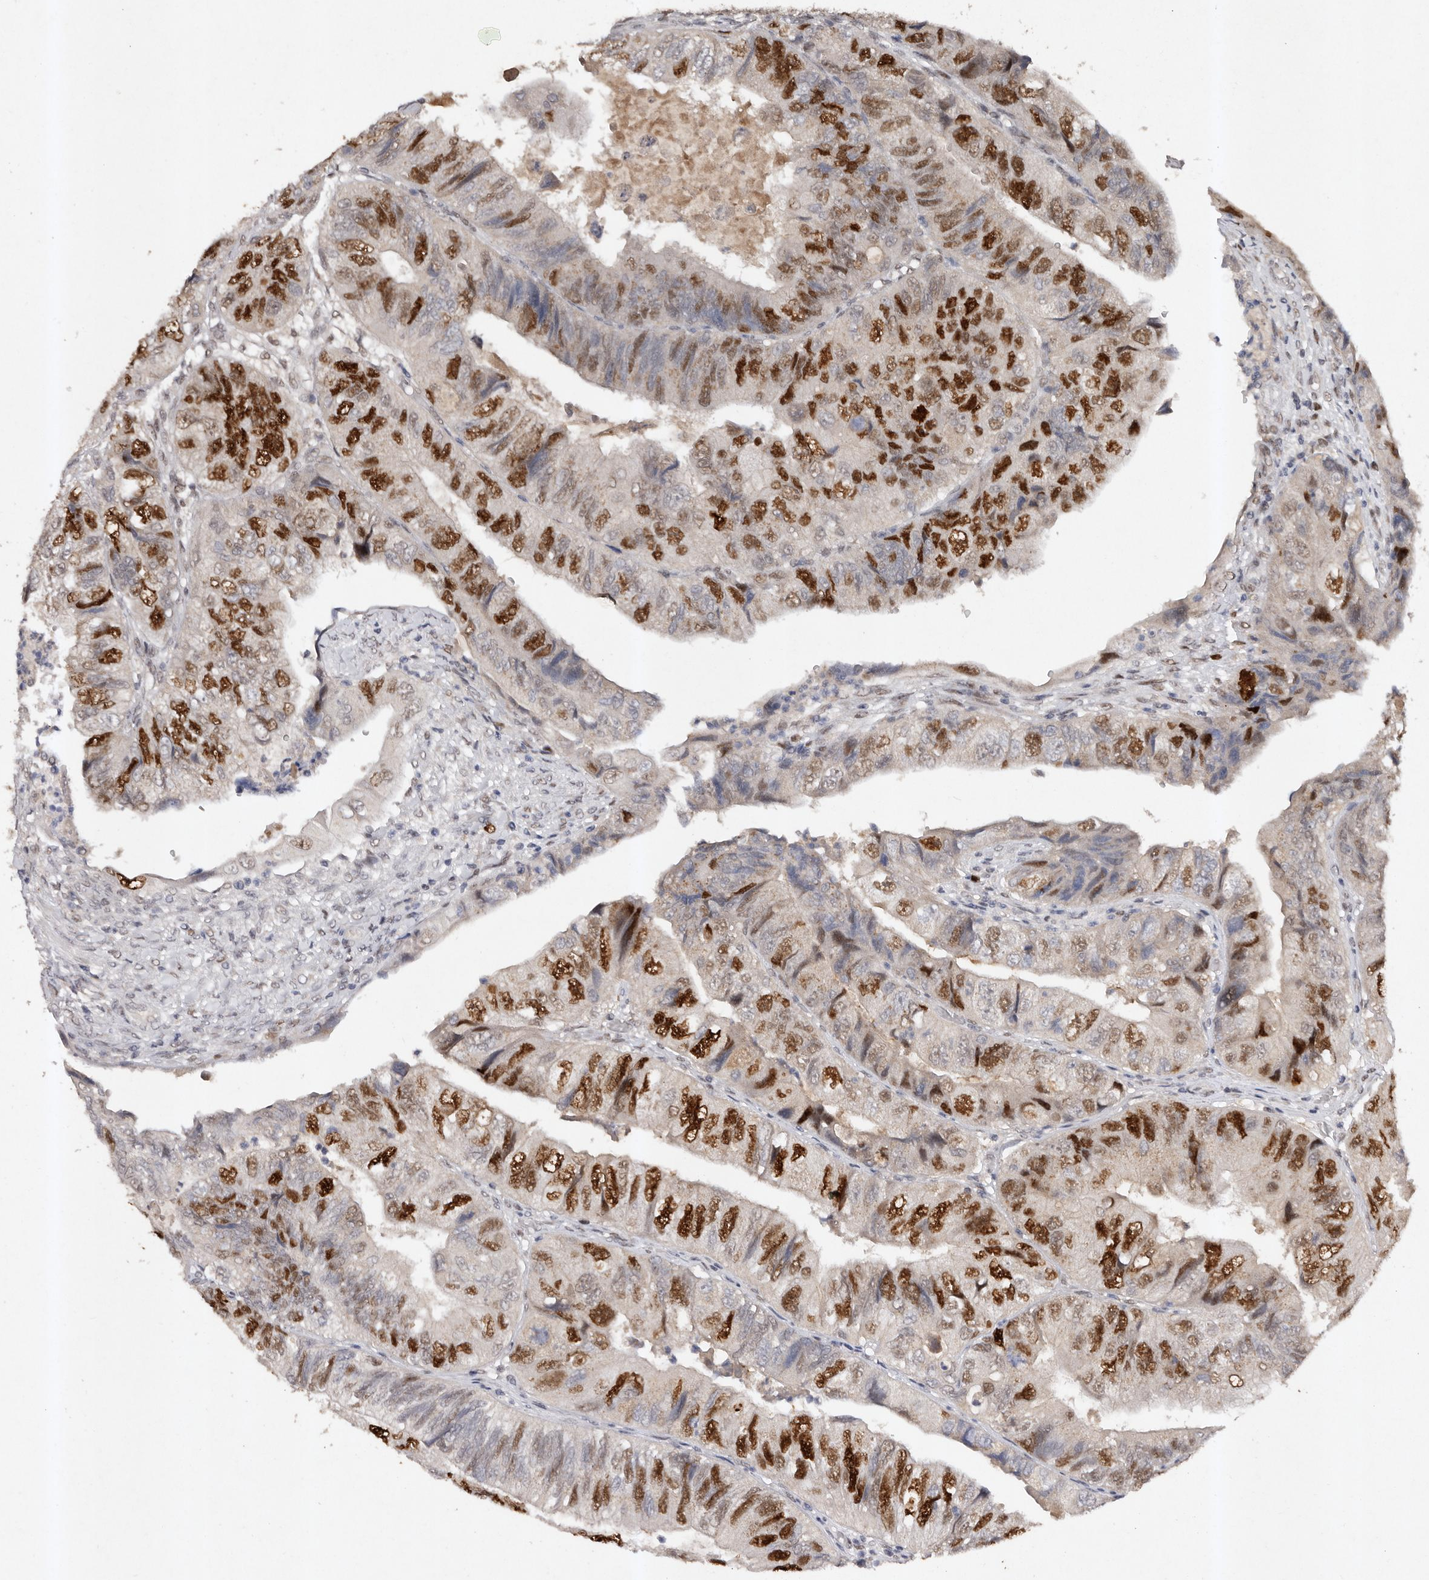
{"staining": {"intensity": "strong", "quantity": "25%-75%", "location": "nuclear"}, "tissue": "colorectal cancer", "cell_type": "Tumor cells", "image_type": "cancer", "snomed": [{"axis": "morphology", "description": "Adenocarcinoma, NOS"}, {"axis": "topography", "description": "Rectum"}], "caption": "Protein expression analysis of colorectal cancer (adenocarcinoma) exhibits strong nuclear positivity in about 25%-75% of tumor cells. (IHC, brightfield microscopy, high magnification).", "gene": "KLF7", "patient": {"sex": "male", "age": 63}}